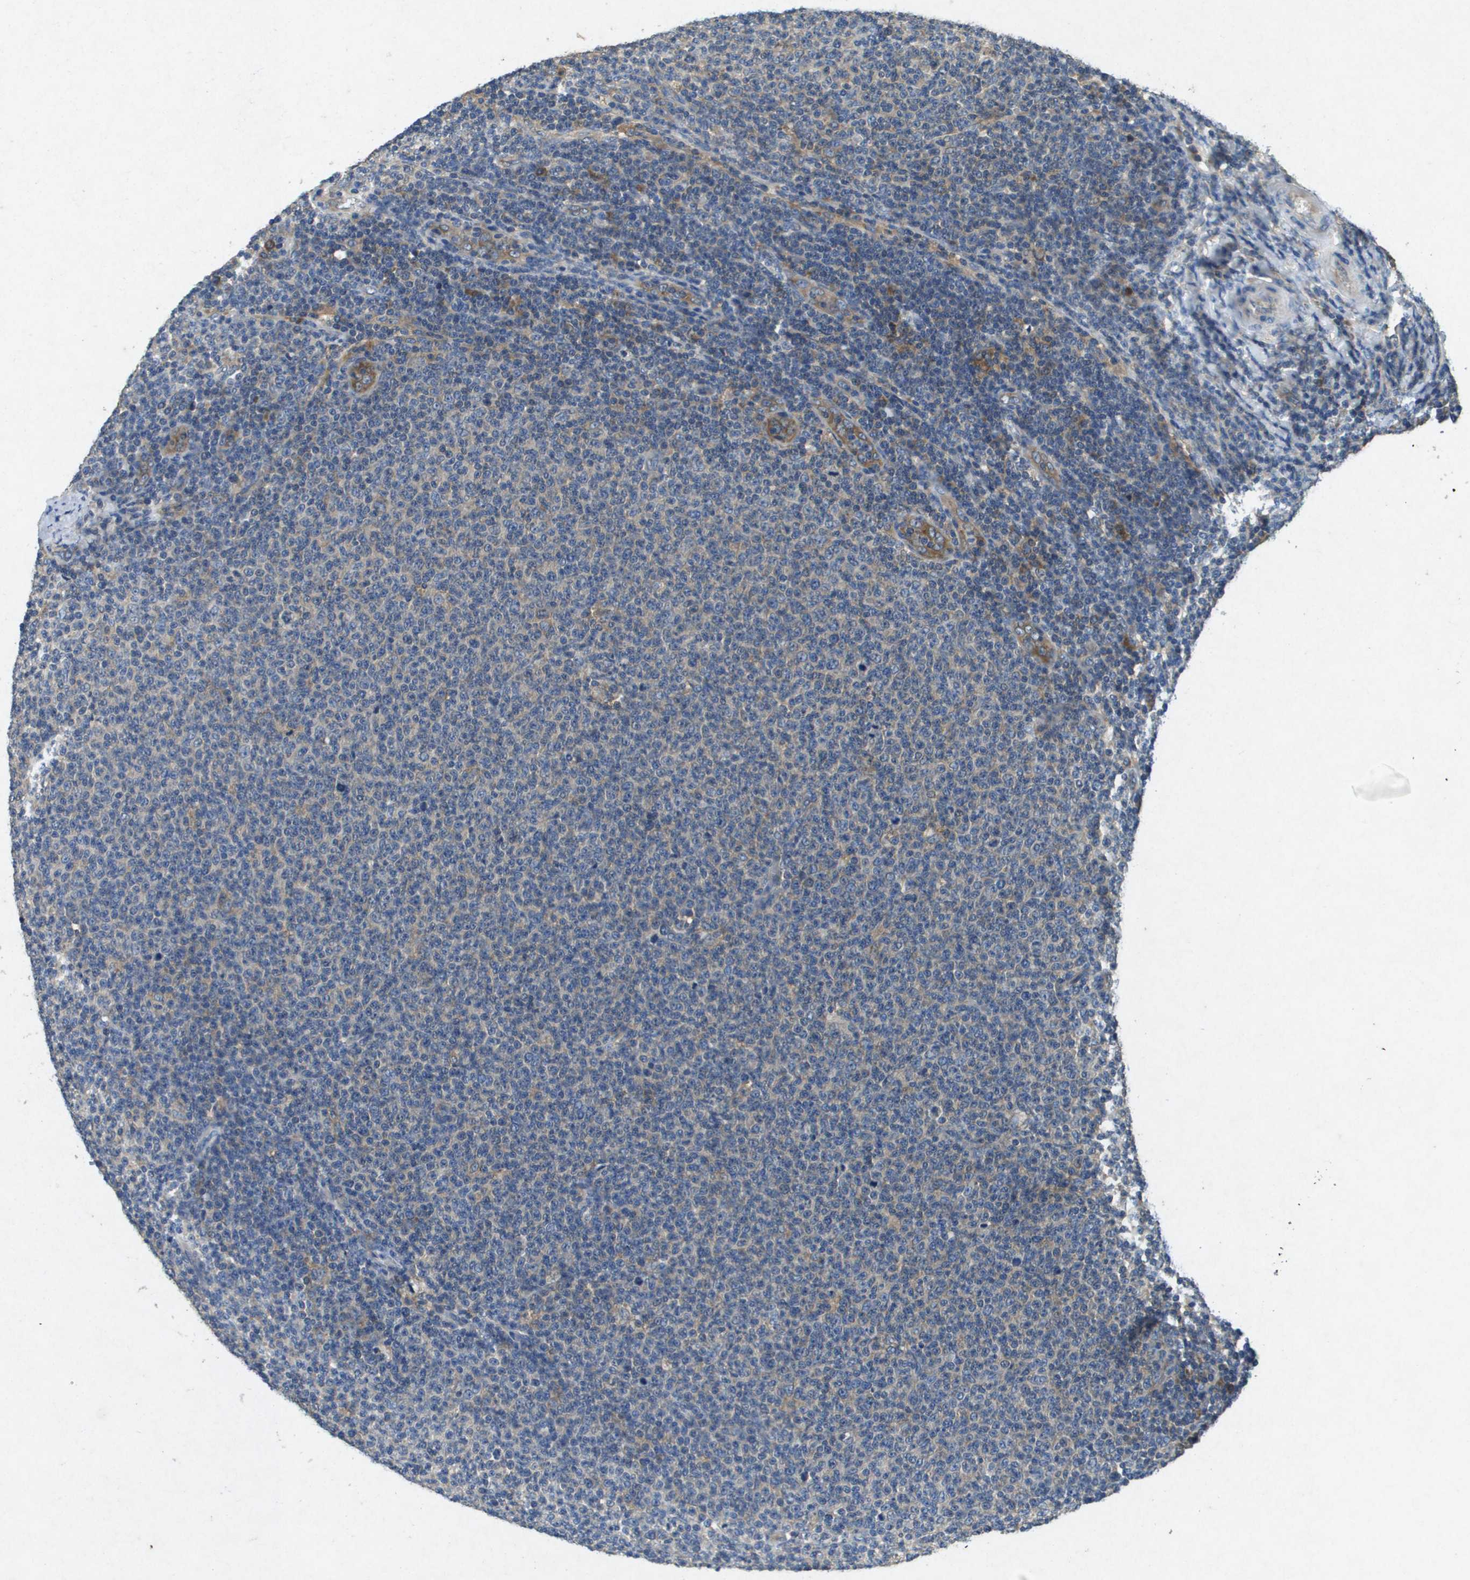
{"staining": {"intensity": "weak", "quantity": "<25%", "location": "cytoplasmic/membranous"}, "tissue": "lymphoma", "cell_type": "Tumor cells", "image_type": "cancer", "snomed": [{"axis": "morphology", "description": "Malignant lymphoma, non-Hodgkin's type, Low grade"}, {"axis": "topography", "description": "Lymph node"}], "caption": "Tumor cells show no significant protein staining in lymphoma.", "gene": "PTPRT", "patient": {"sex": "male", "age": 66}}